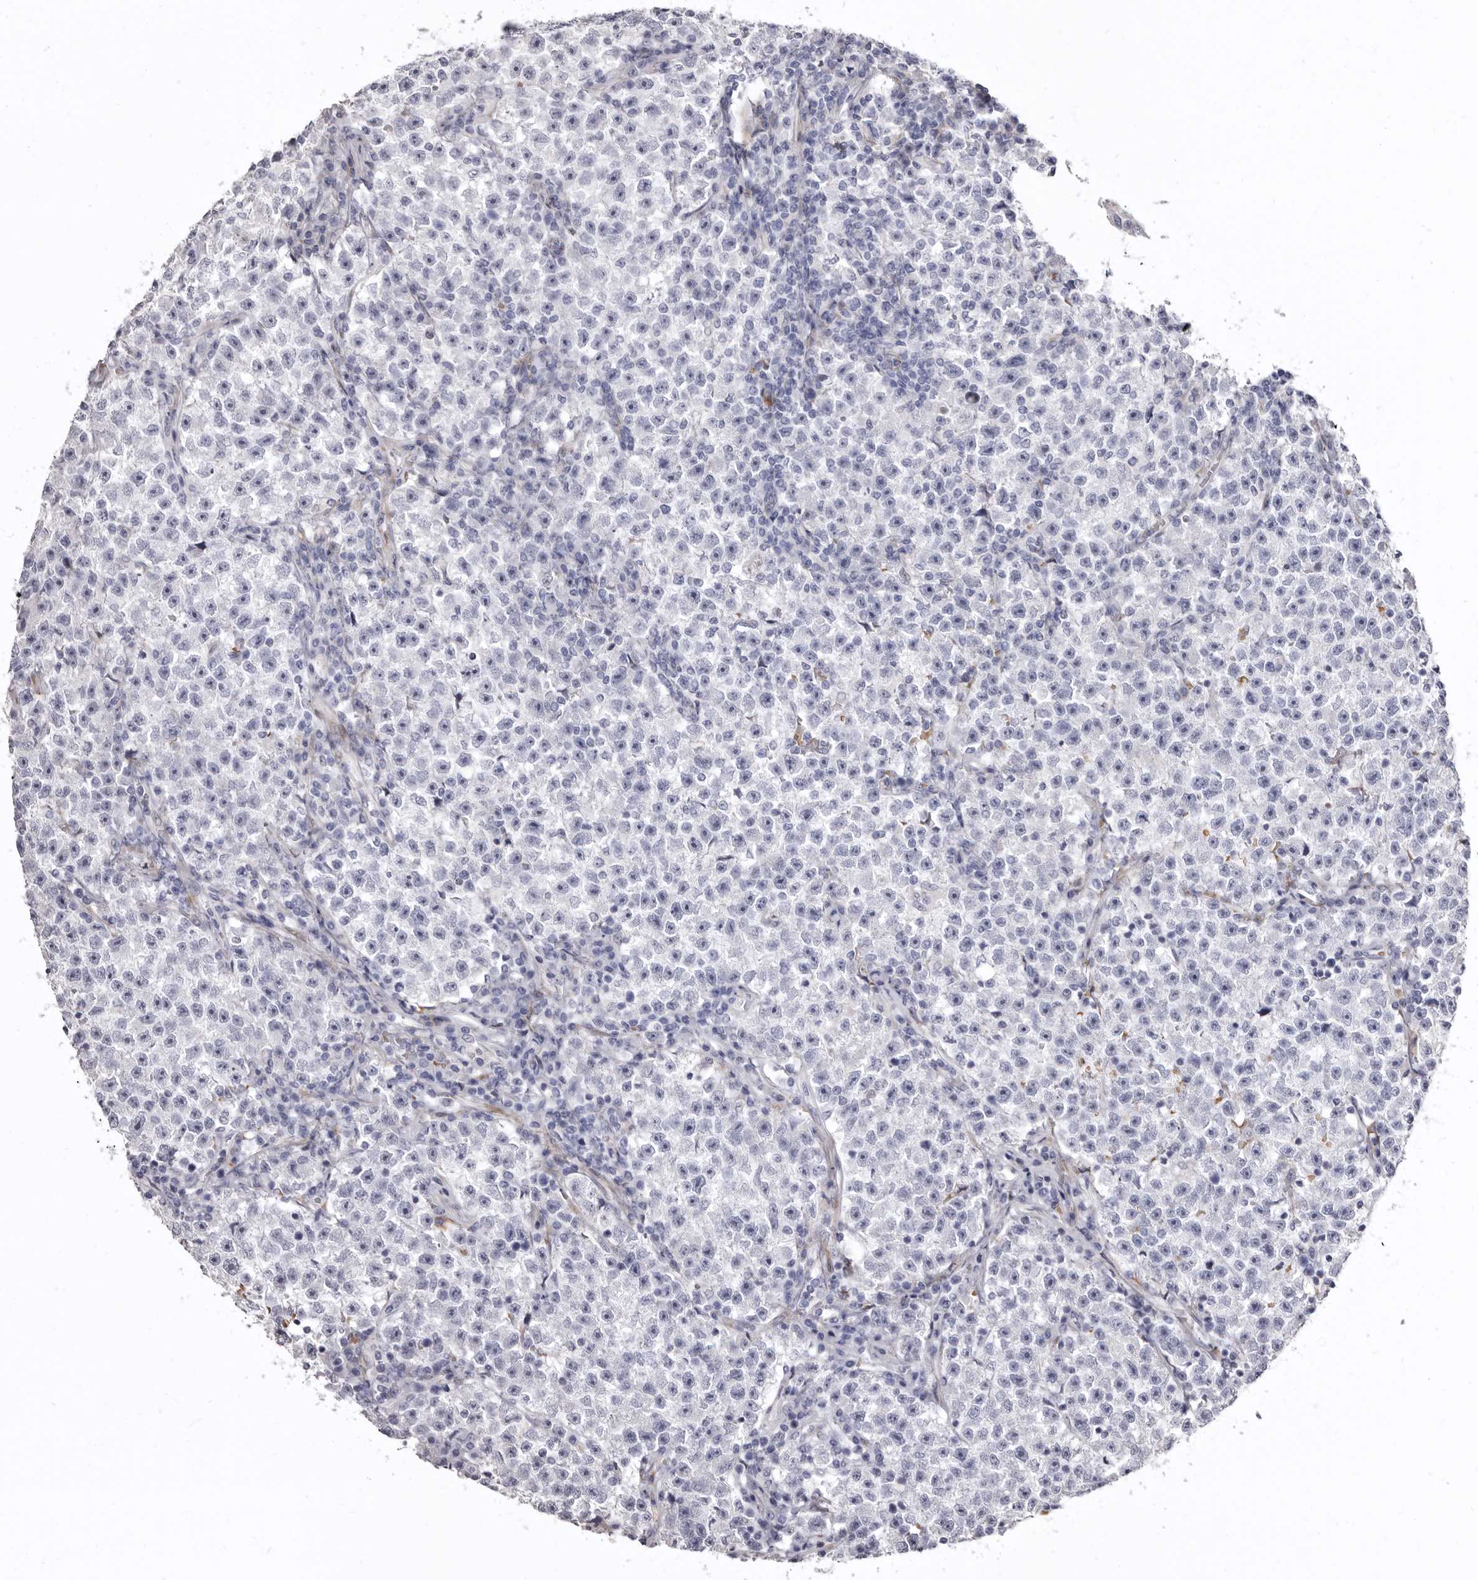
{"staining": {"intensity": "negative", "quantity": "none", "location": "none"}, "tissue": "testis cancer", "cell_type": "Tumor cells", "image_type": "cancer", "snomed": [{"axis": "morphology", "description": "Seminoma, NOS"}, {"axis": "topography", "description": "Testis"}], "caption": "This is an immunohistochemistry image of testis cancer (seminoma). There is no staining in tumor cells.", "gene": "AIDA", "patient": {"sex": "male", "age": 22}}